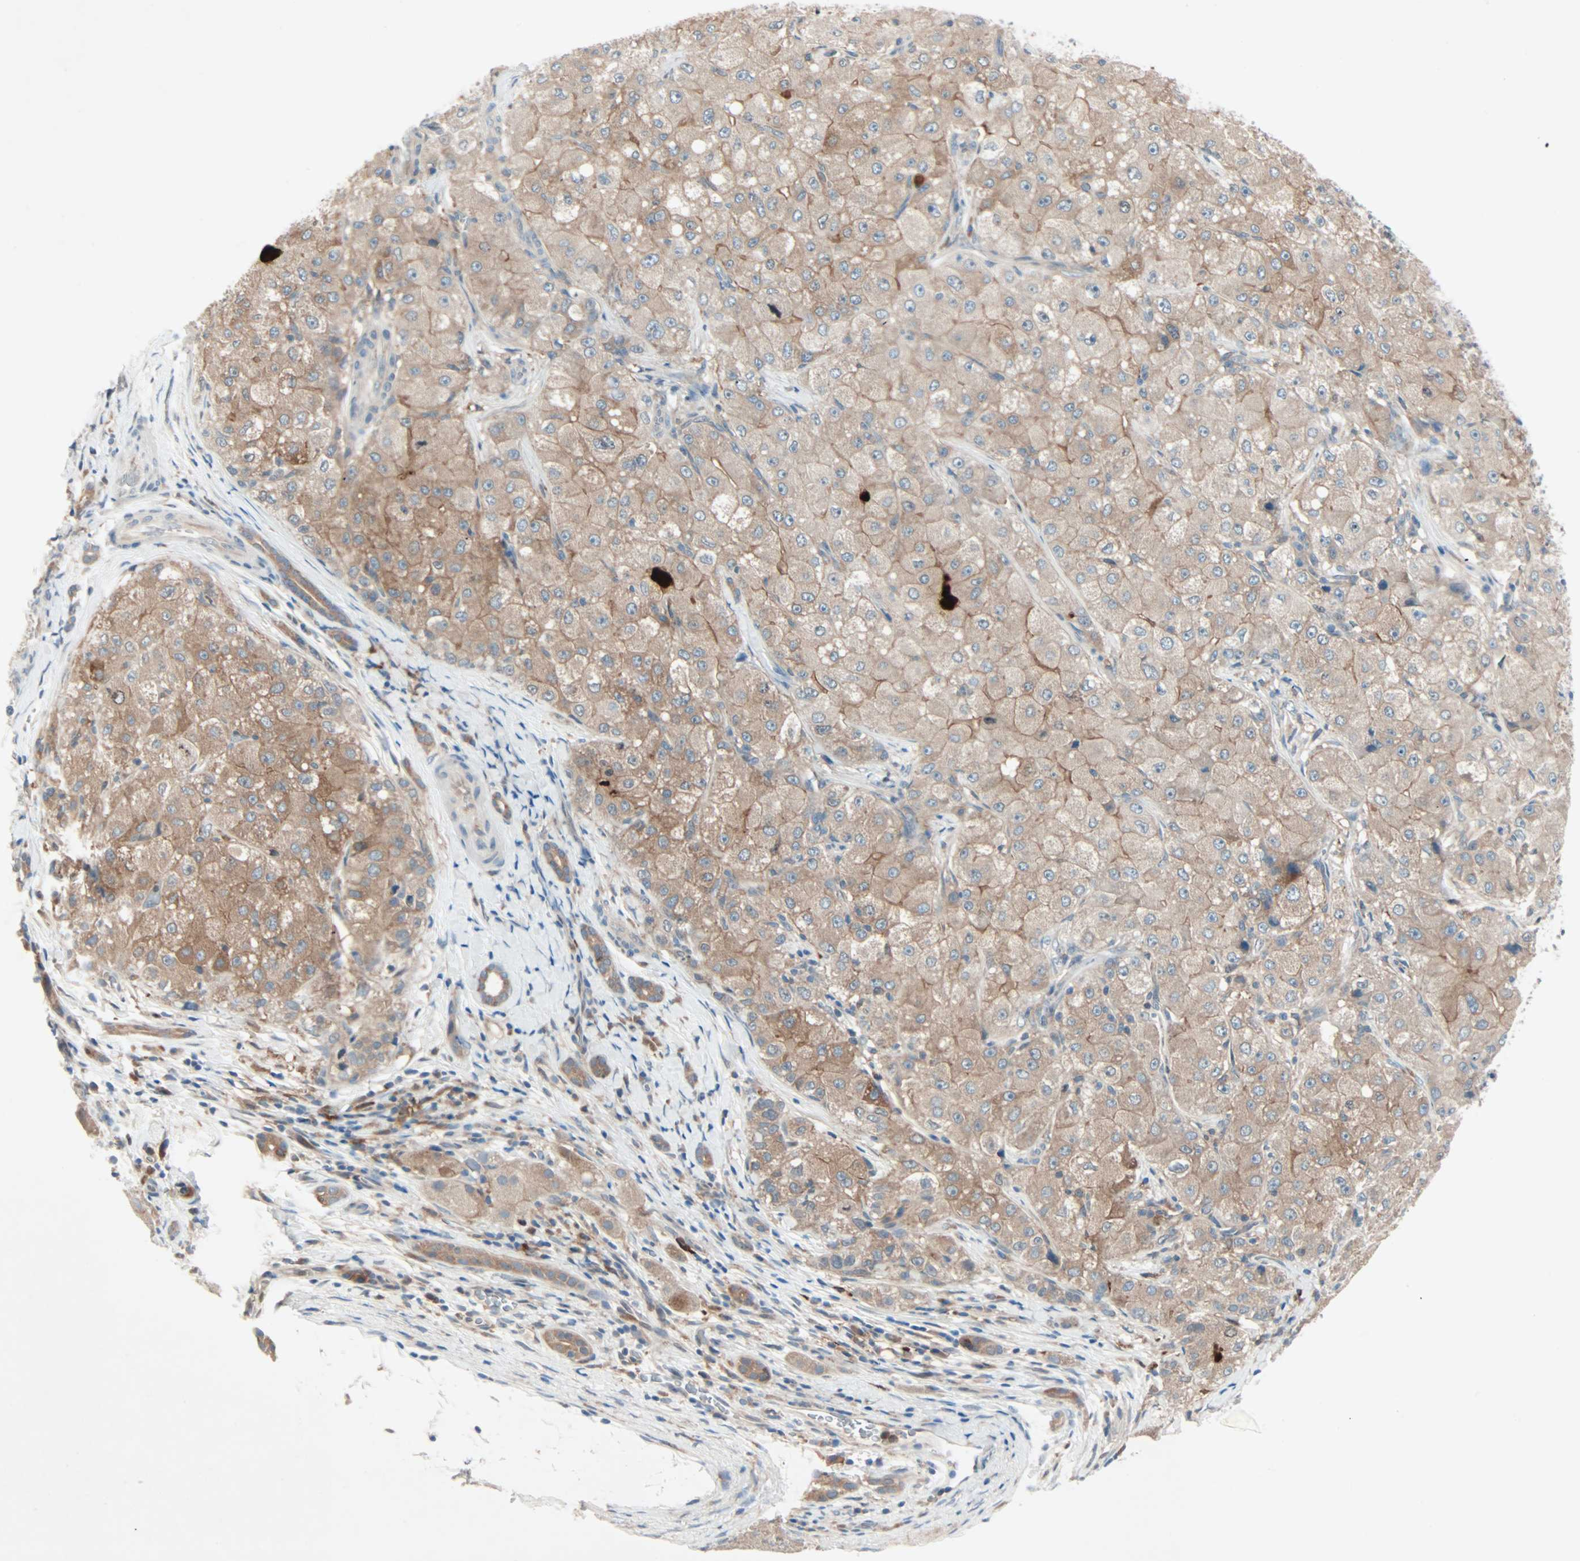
{"staining": {"intensity": "moderate", "quantity": ">75%", "location": "cytoplasmic/membranous"}, "tissue": "liver cancer", "cell_type": "Tumor cells", "image_type": "cancer", "snomed": [{"axis": "morphology", "description": "Carcinoma, Hepatocellular, NOS"}, {"axis": "topography", "description": "Liver"}], "caption": "Liver hepatocellular carcinoma tissue reveals moderate cytoplasmic/membranous positivity in about >75% of tumor cells", "gene": "SMIM8", "patient": {"sex": "male", "age": 80}}